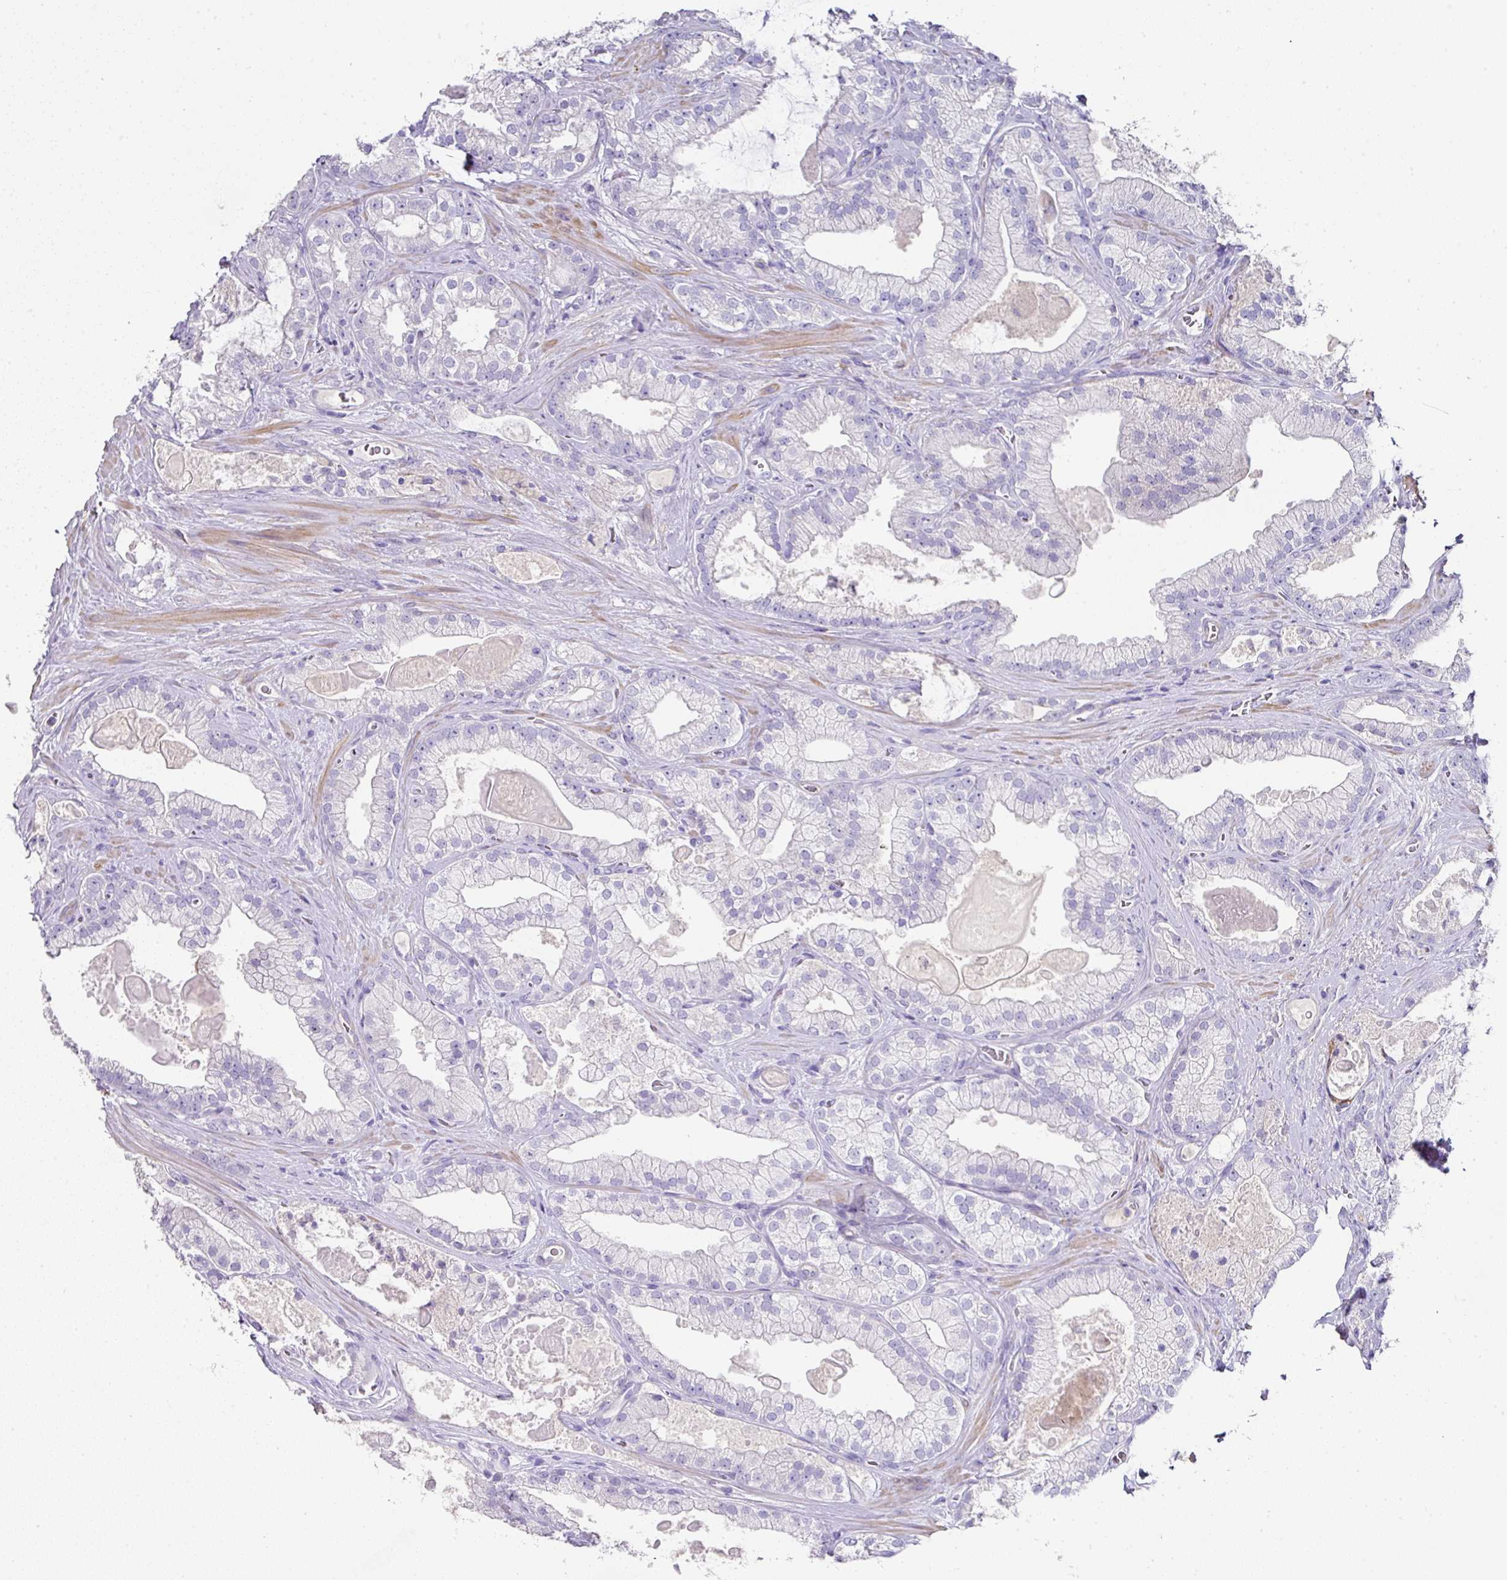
{"staining": {"intensity": "negative", "quantity": "none", "location": "none"}, "tissue": "prostate cancer", "cell_type": "Tumor cells", "image_type": "cancer", "snomed": [{"axis": "morphology", "description": "Adenocarcinoma, High grade"}, {"axis": "topography", "description": "Prostate"}], "caption": "Immunohistochemical staining of prostate cancer displays no significant expression in tumor cells. Nuclei are stained in blue.", "gene": "TARM1", "patient": {"sex": "male", "age": 68}}